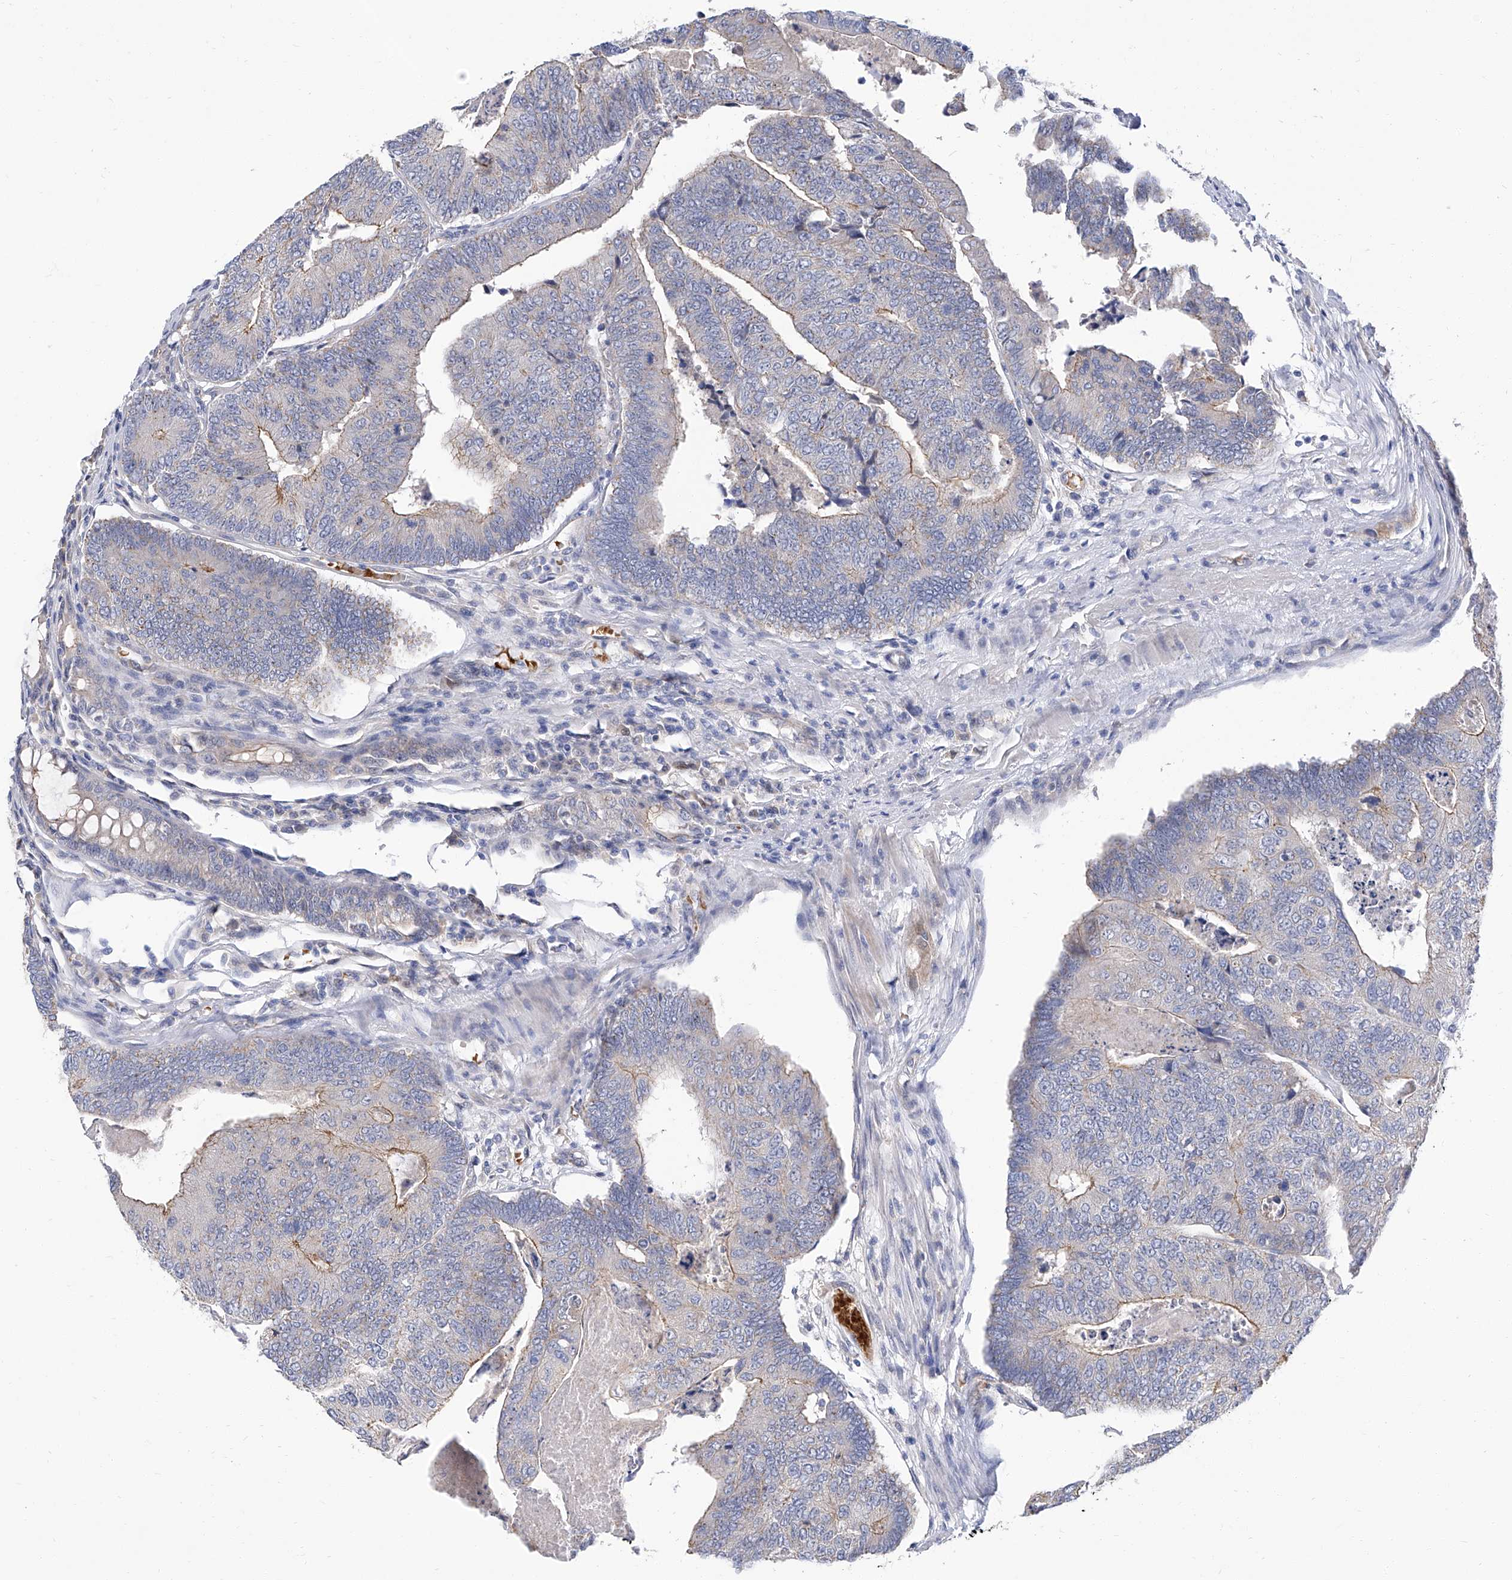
{"staining": {"intensity": "moderate", "quantity": "<25%", "location": "cytoplasmic/membranous"}, "tissue": "colorectal cancer", "cell_type": "Tumor cells", "image_type": "cancer", "snomed": [{"axis": "morphology", "description": "Adenocarcinoma, NOS"}, {"axis": "topography", "description": "Colon"}], "caption": "Adenocarcinoma (colorectal) tissue reveals moderate cytoplasmic/membranous expression in approximately <25% of tumor cells, visualized by immunohistochemistry. Using DAB (brown) and hematoxylin (blue) stains, captured at high magnification using brightfield microscopy.", "gene": "PARD3", "patient": {"sex": "female", "age": 67}}